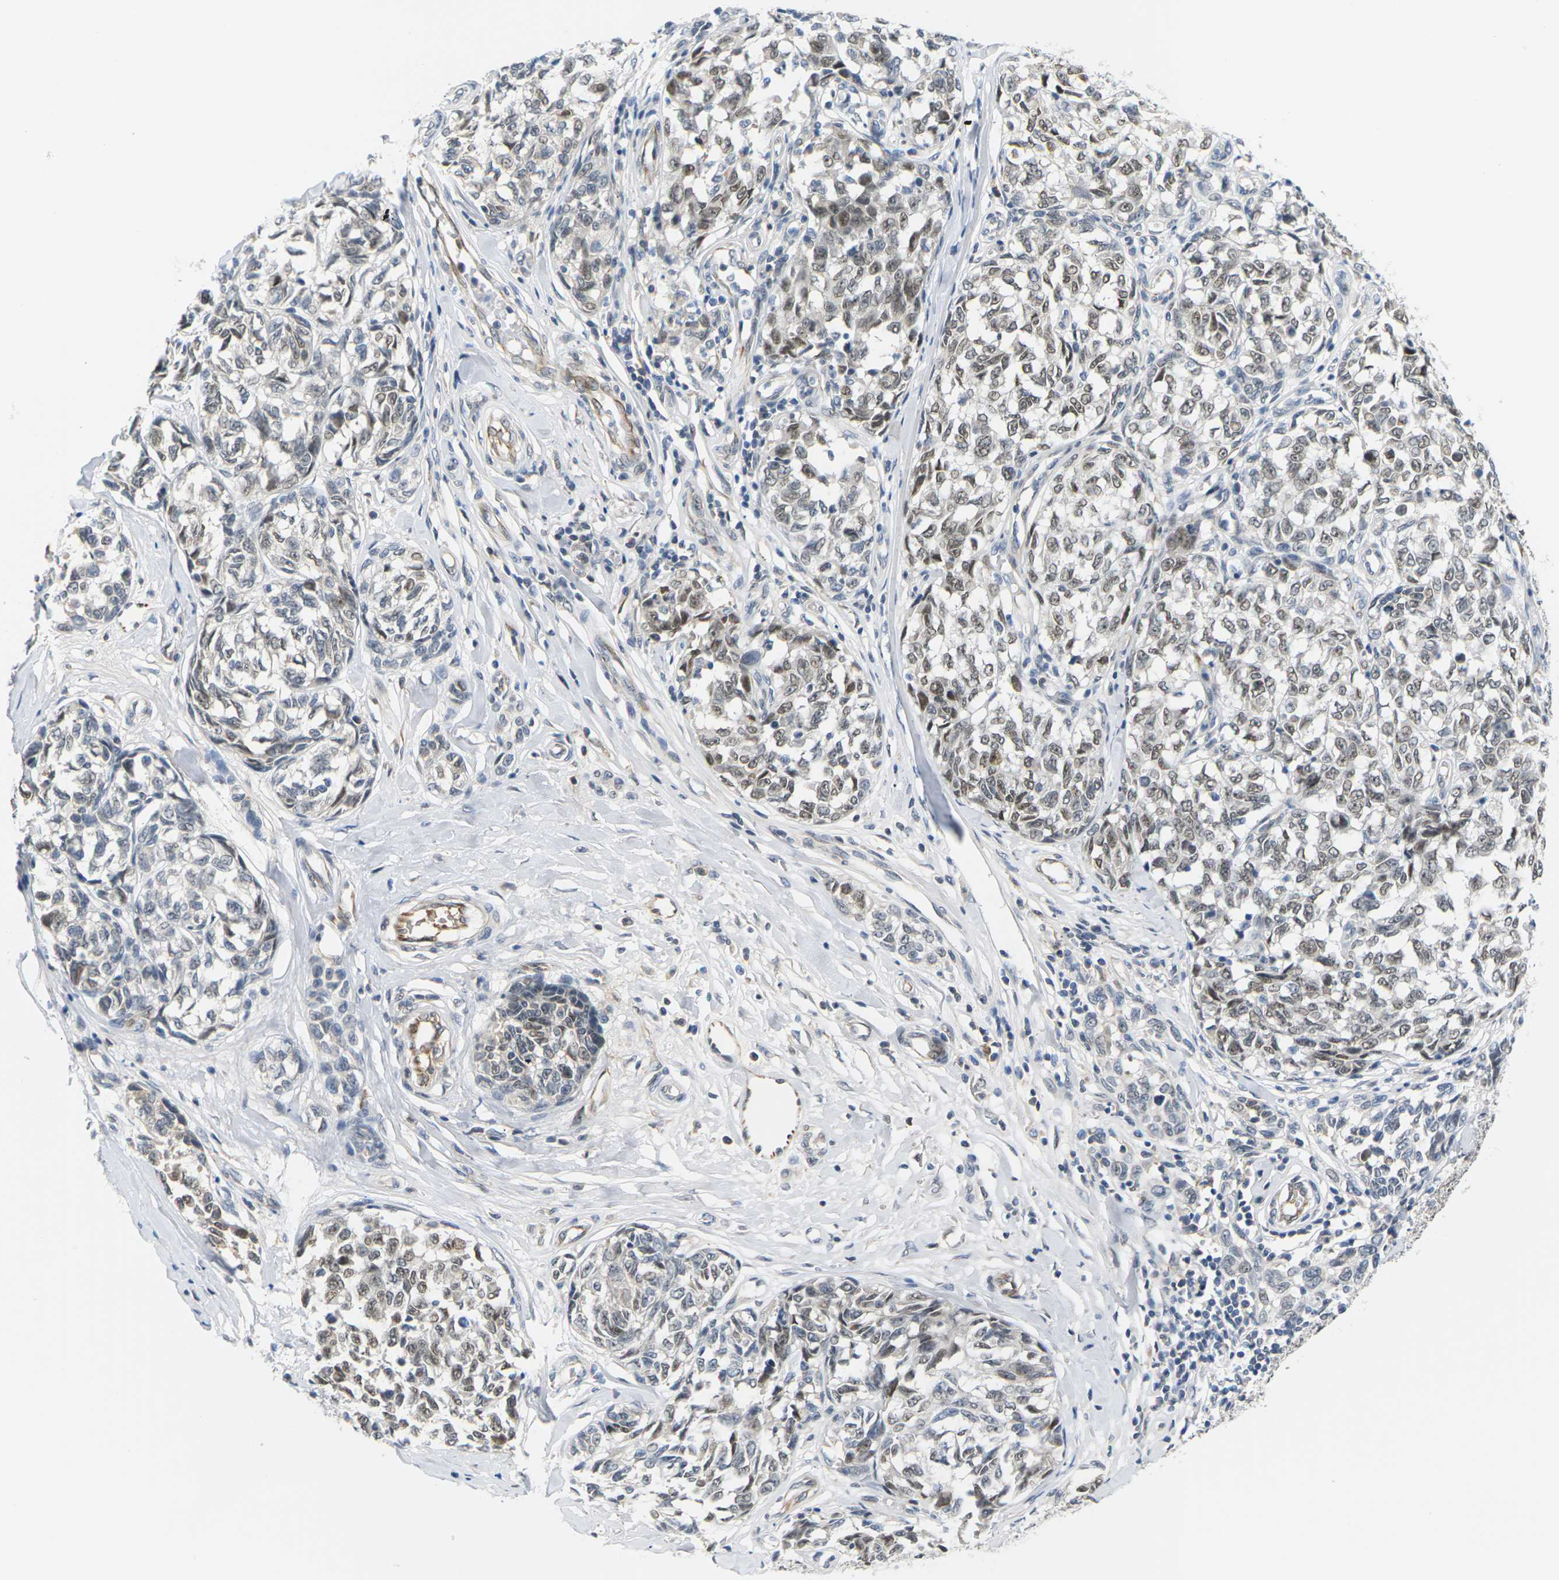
{"staining": {"intensity": "moderate", "quantity": "25%-75%", "location": "nuclear"}, "tissue": "melanoma", "cell_type": "Tumor cells", "image_type": "cancer", "snomed": [{"axis": "morphology", "description": "Malignant melanoma, NOS"}, {"axis": "topography", "description": "Skin"}], "caption": "Moderate nuclear positivity for a protein is appreciated in approximately 25%-75% of tumor cells of melanoma using immunohistochemistry (IHC).", "gene": "PKP2", "patient": {"sex": "female", "age": 64}}